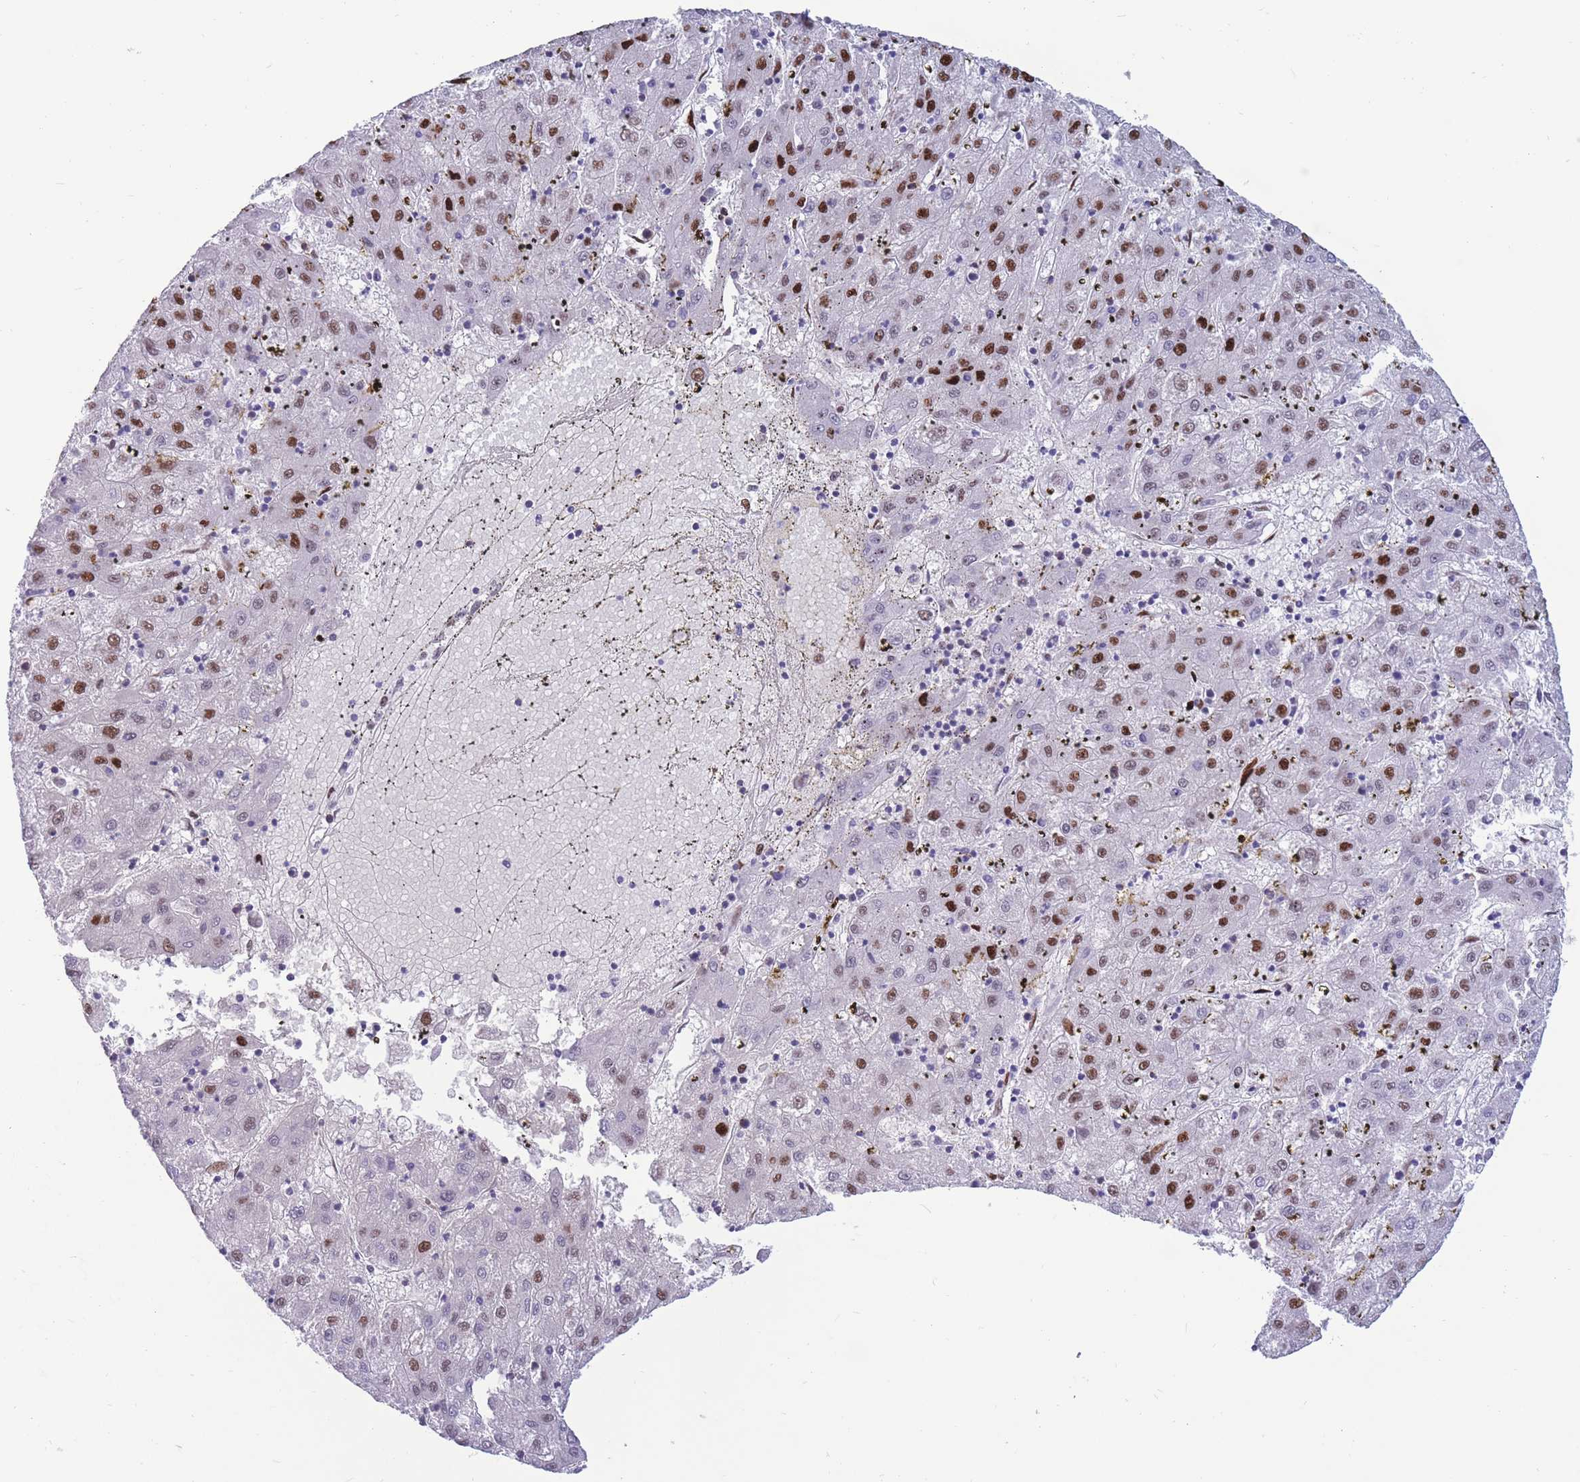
{"staining": {"intensity": "strong", "quantity": "25%-75%", "location": "nuclear"}, "tissue": "liver cancer", "cell_type": "Tumor cells", "image_type": "cancer", "snomed": [{"axis": "morphology", "description": "Carcinoma, Hepatocellular, NOS"}, {"axis": "topography", "description": "Liver"}], "caption": "This histopathology image demonstrates immunohistochemistry staining of hepatocellular carcinoma (liver), with high strong nuclear staining in about 25%-75% of tumor cells.", "gene": "NASP", "patient": {"sex": "male", "age": 72}}